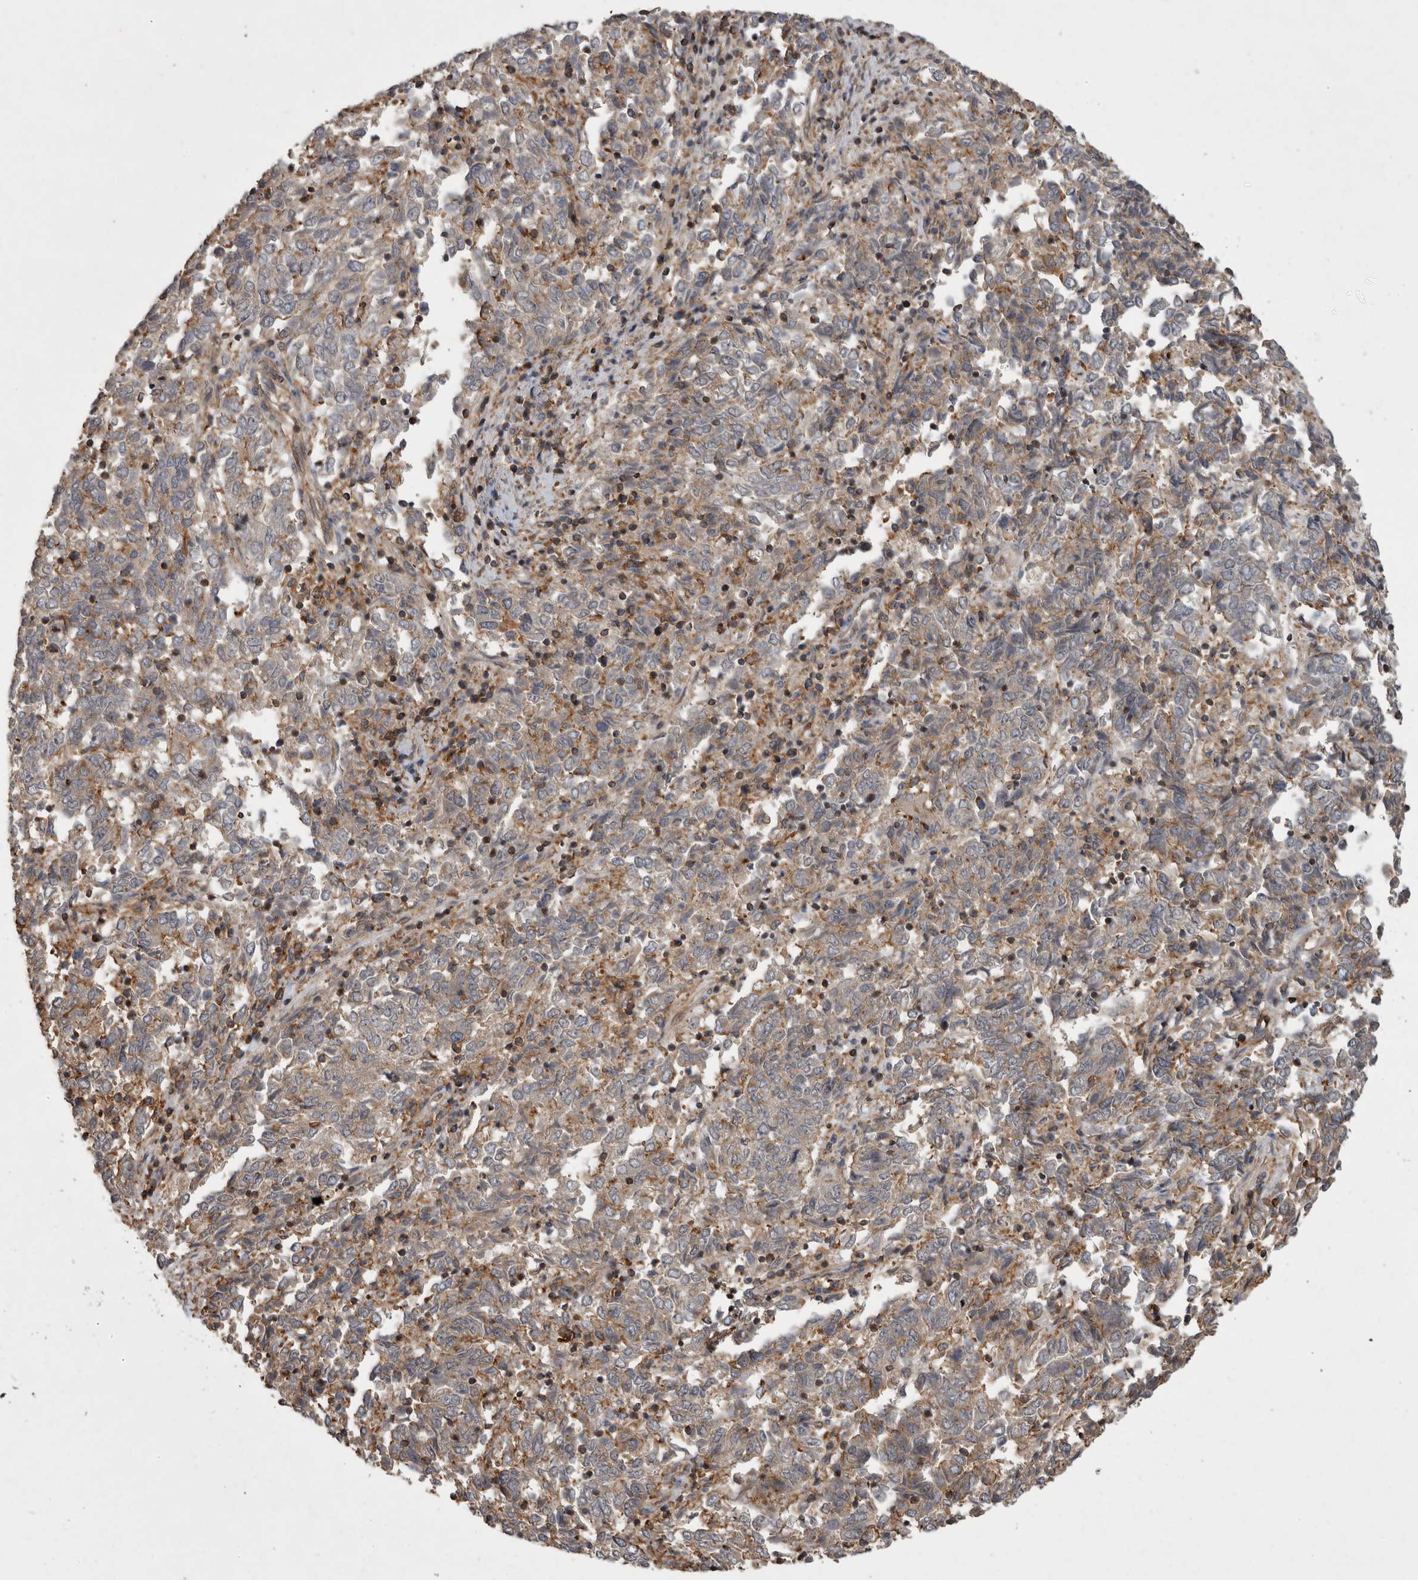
{"staining": {"intensity": "weak", "quantity": "25%-75%", "location": "cytoplasmic/membranous"}, "tissue": "endometrial cancer", "cell_type": "Tumor cells", "image_type": "cancer", "snomed": [{"axis": "morphology", "description": "Adenocarcinoma, NOS"}, {"axis": "topography", "description": "Endometrium"}], "caption": "Adenocarcinoma (endometrial) stained with a protein marker demonstrates weak staining in tumor cells.", "gene": "SPATA48", "patient": {"sex": "female", "age": 80}}